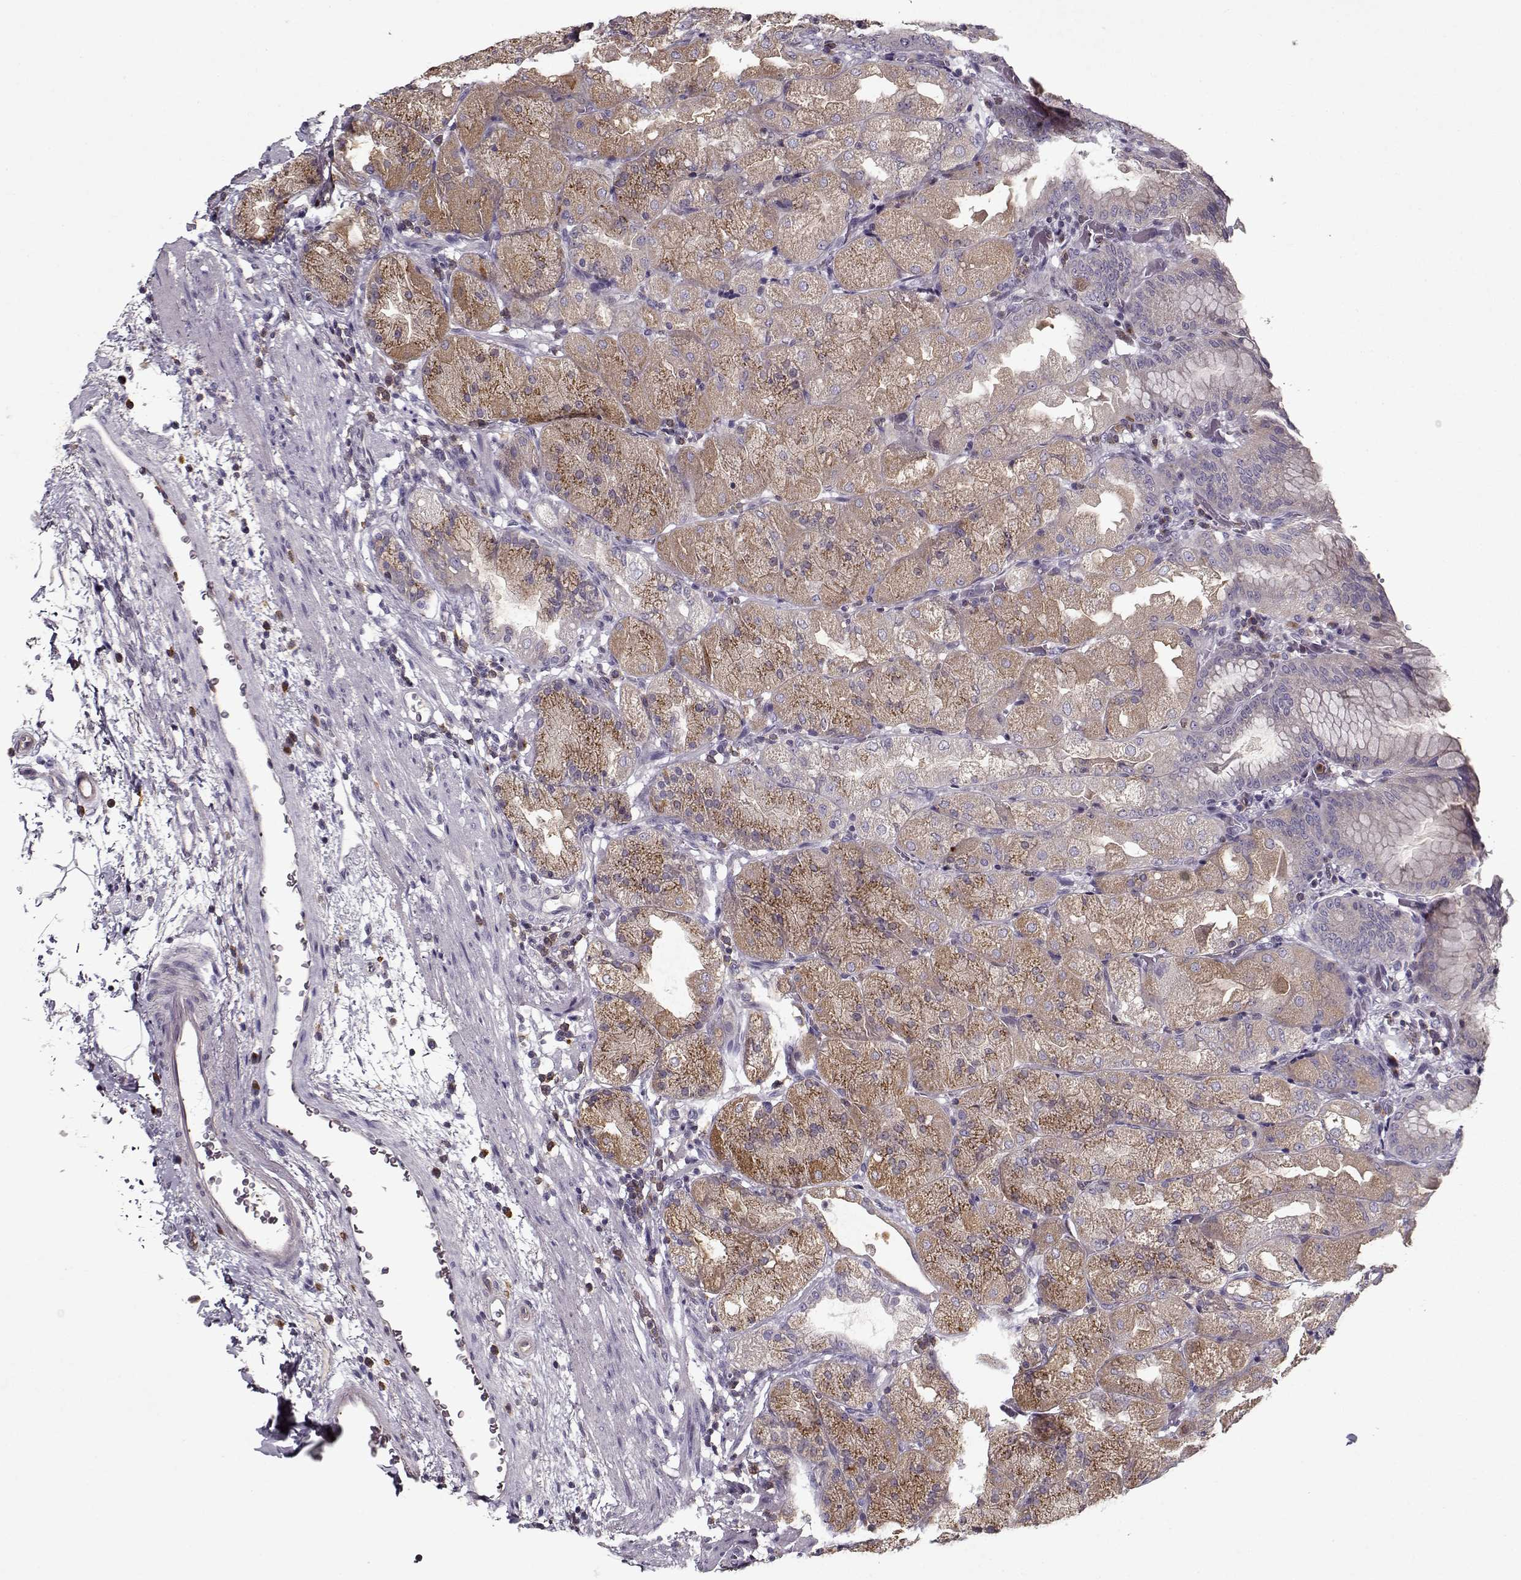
{"staining": {"intensity": "moderate", "quantity": ">75%", "location": "cytoplasmic/membranous"}, "tissue": "stomach", "cell_type": "Glandular cells", "image_type": "normal", "snomed": [{"axis": "morphology", "description": "Normal tissue, NOS"}, {"axis": "topography", "description": "Stomach, upper"}, {"axis": "topography", "description": "Stomach"}, {"axis": "topography", "description": "Stomach, lower"}], "caption": "Stomach stained for a protein (brown) exhibits moderate cytoplasmic/membranous positive expression in about >75% of glandular cells.", "gene": "UNC13D", "patient": {"sex": "male", "age": 62}}